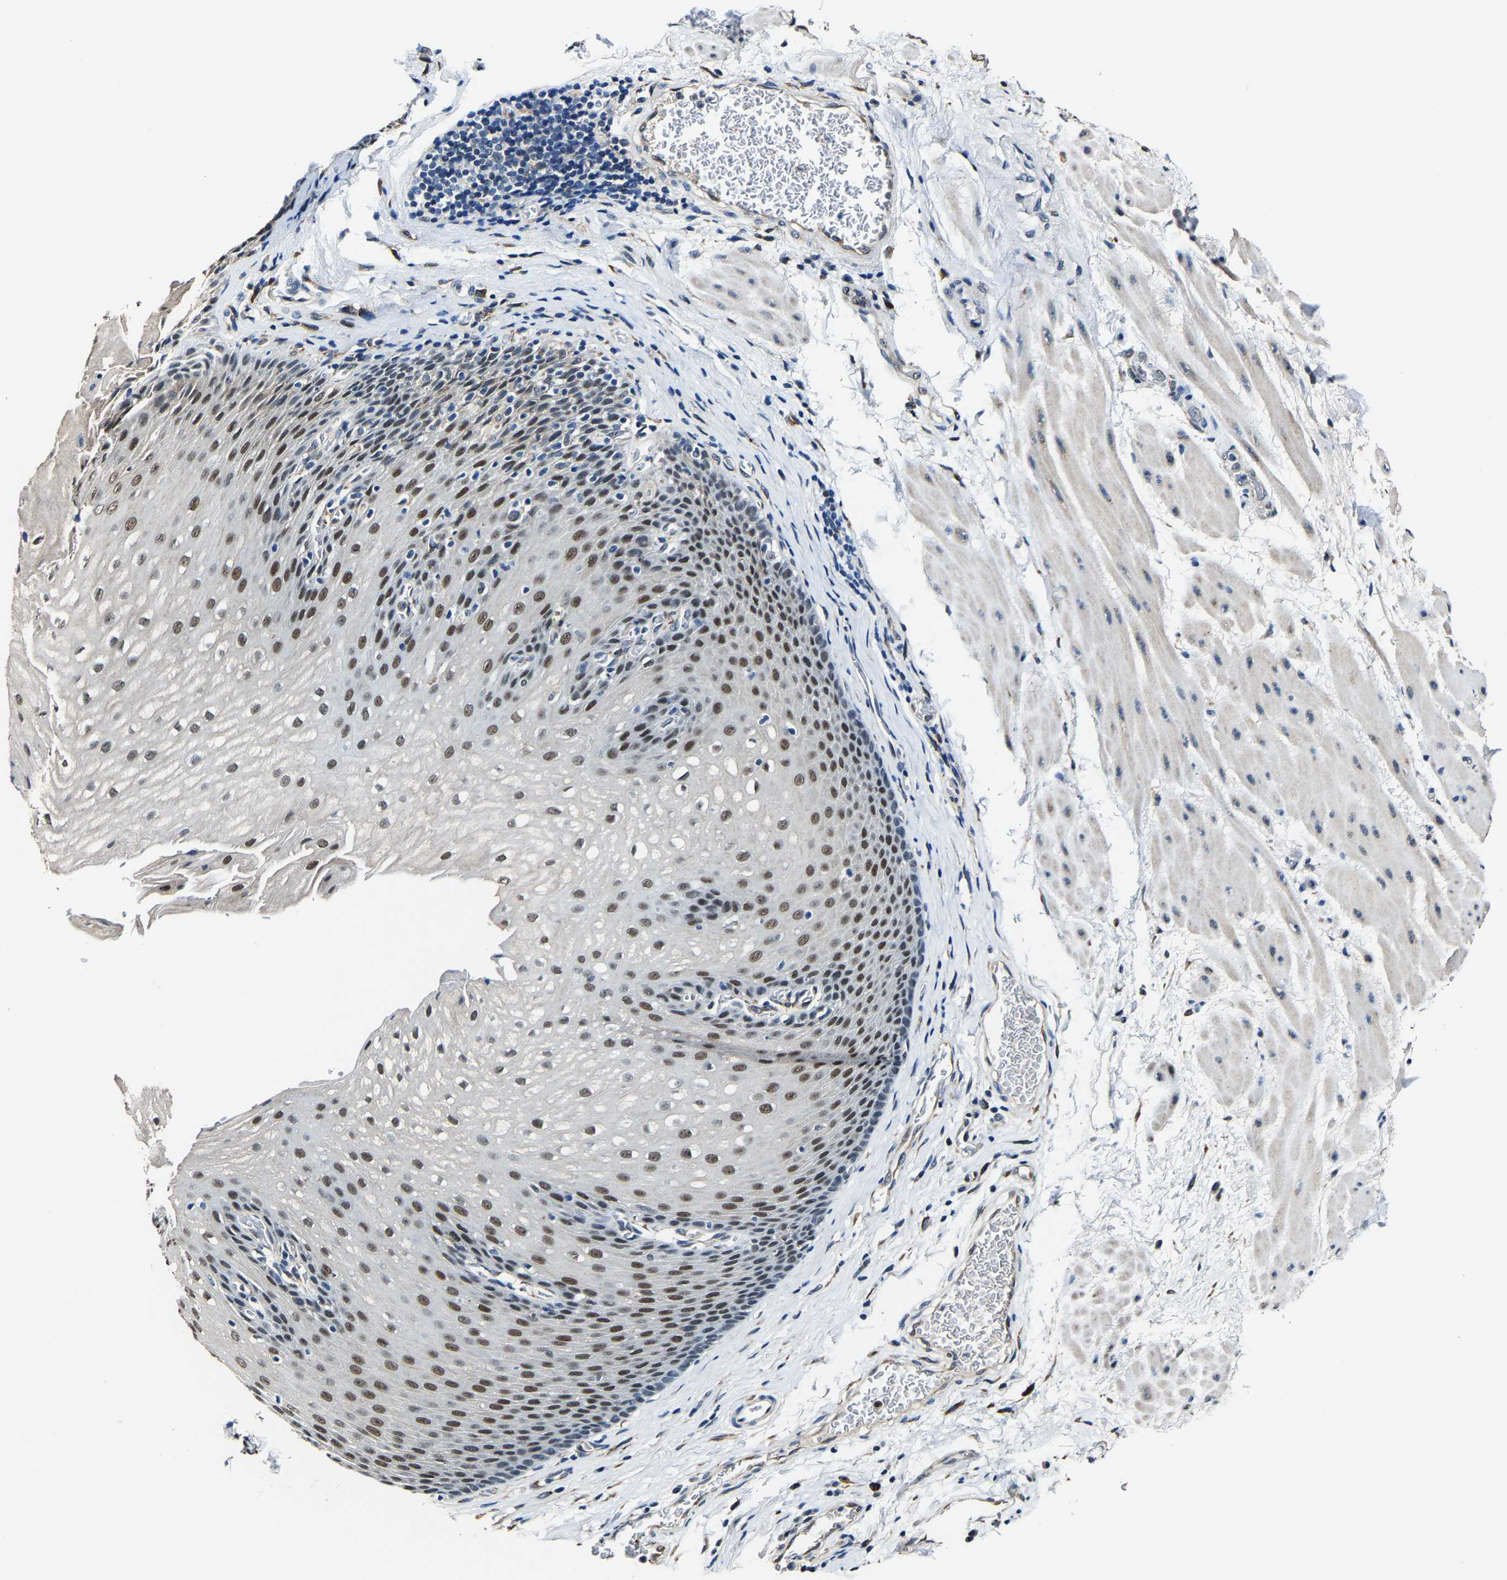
{"staining": {"intensity": "moderate", "quantity": ">75%", "location": "nuclear"}, "tissue": "esophagus", "cell_type": "Squamous epithelial cells", "image_type": "normal", "snomed": [{"axis": "morphology", "description": "Normal tissue, NOS"}, {"axis": "topography", "description": "Esophagus"}], "caption": "Benign esophagus displays moderate nuclear staining in about >75% of squamous epithelial cells The protein is stained brown, and the nuclei are stained in blue (DAB IHC with brightfield microscopy, high magnification)..", "gene": "METTL1", "patient": {"sex": "male", "age": 48}}